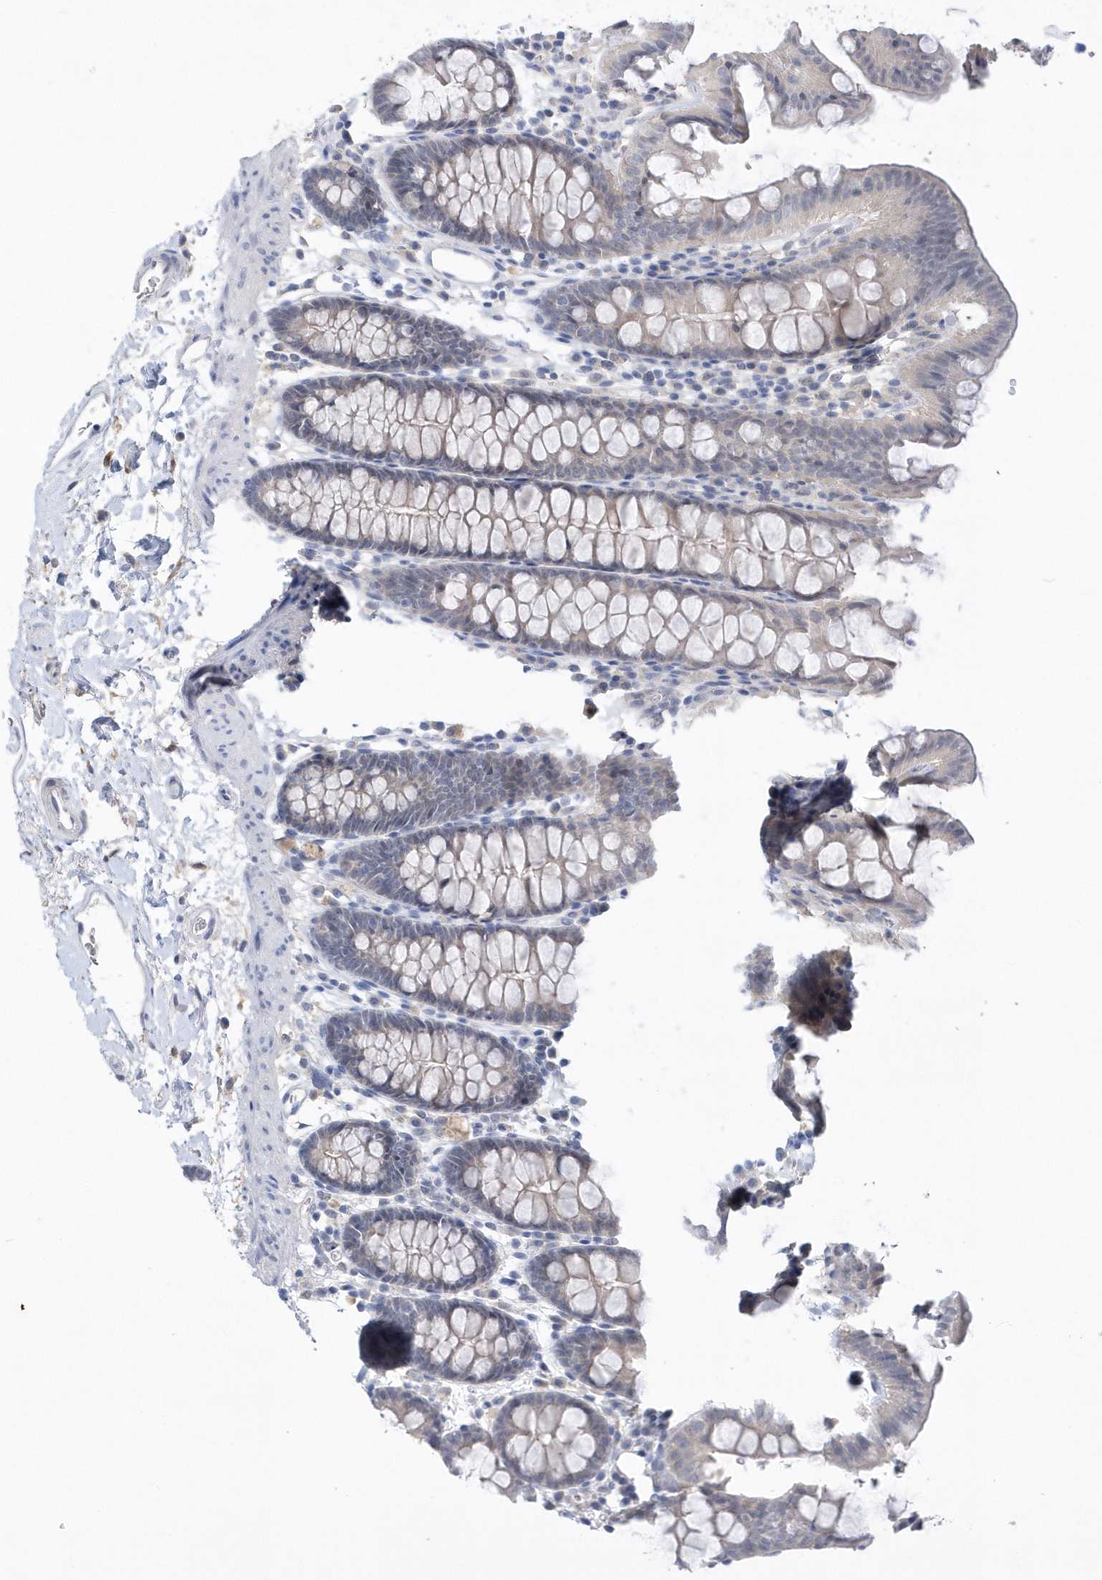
{"staining": {"intensity": "negative", "quantity": "none", "location": "none"}, "tissue": "colon", "cell_type": "Endothelial cells", "image_type": "normal", "snomed": [{"axis": "morphology", "description": "Normal tissue, NOS"}, {"axis": "topography", "description": "Colon"}], "caption": "Immunohistochemistry (IHC) histopathology image of unremarkable human colon stained for a protein (brown), which exhibits no positivity in endothelial cells. The staining was performed using DAB (3,3'-diaminobenzidine) to visualize the protein expression in brown, while the nuclei were stained in blue with hematoxylin (Magnification: 20x).", "gene": "RPEL1", "patient": {"sex": "male", "age": 75}}